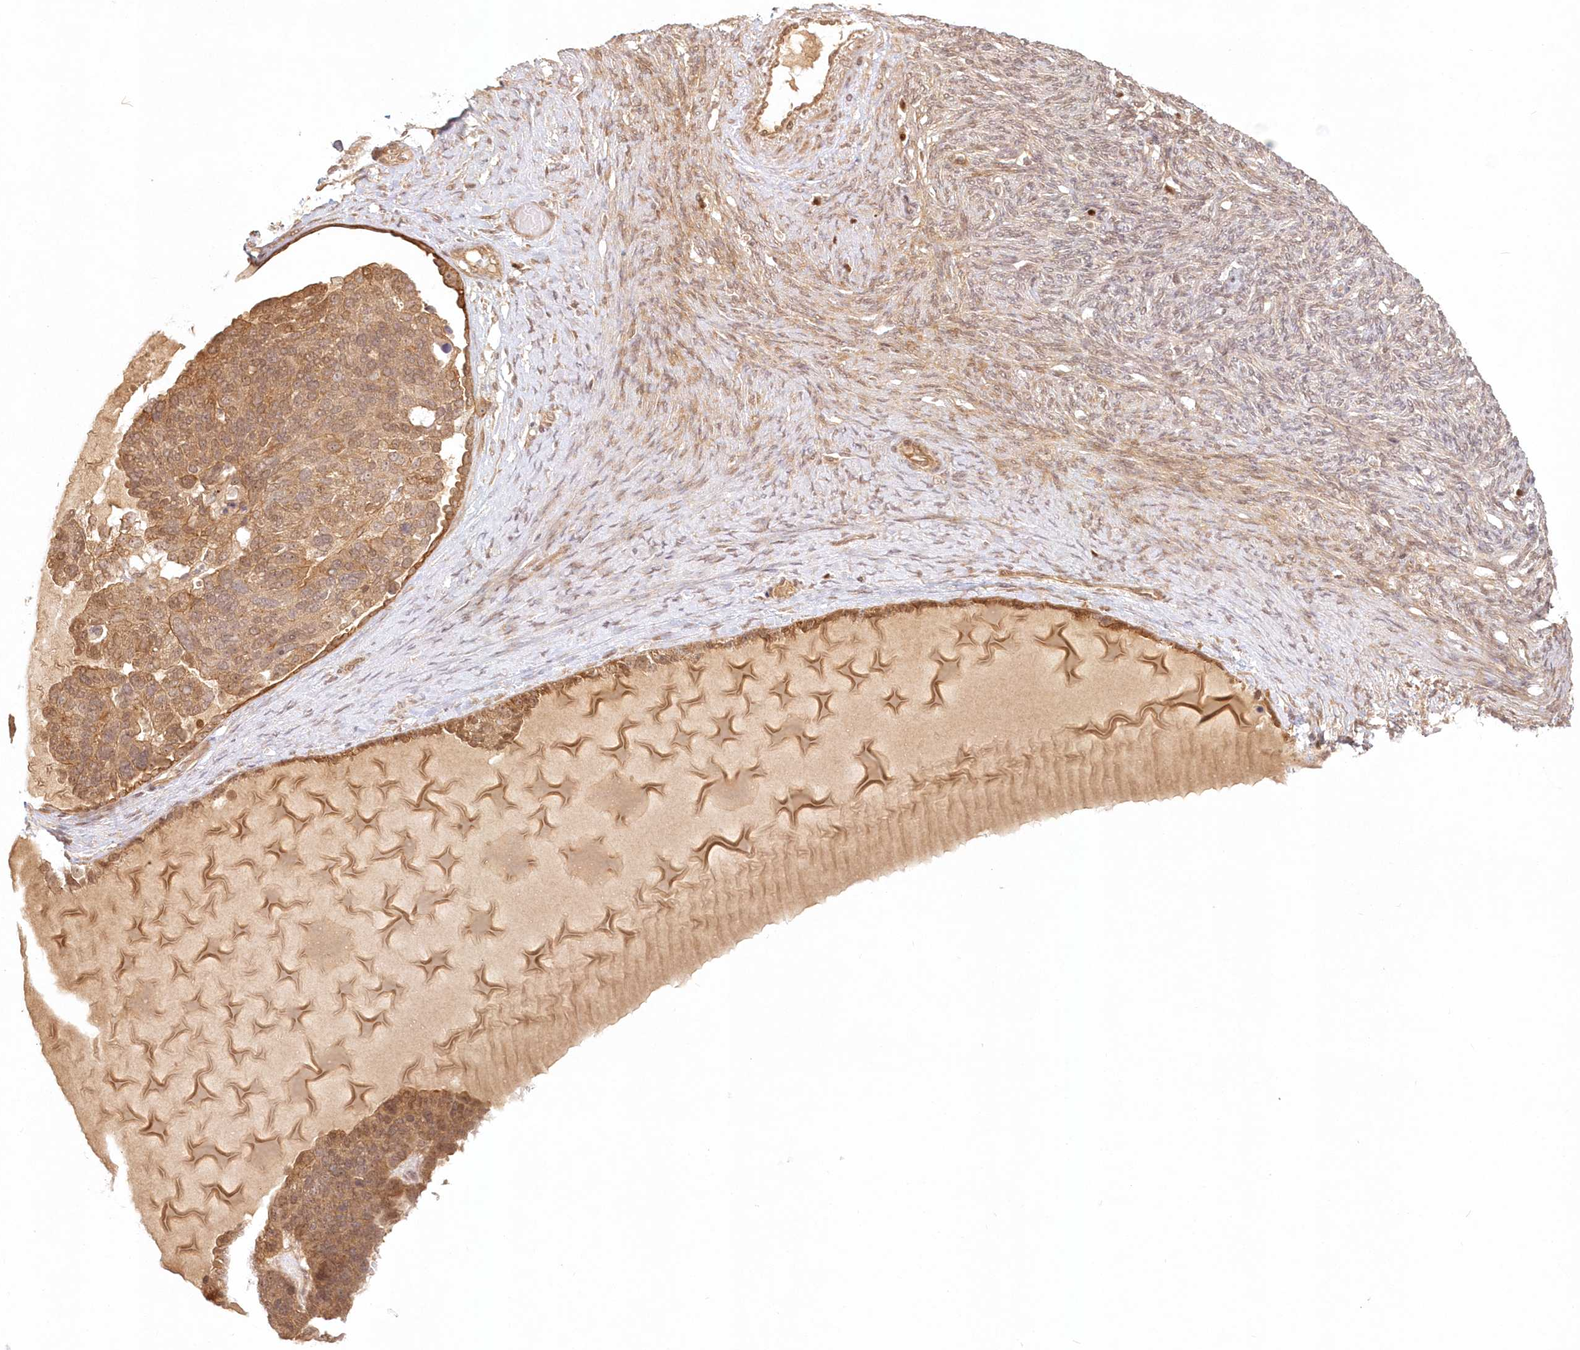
{"staining": {"intensity": "moderate", "quantity": ">75%", "location": "cytoplasmic/membranous"}, "tissue": "ovarian cancer", "cell_type": "Tumor cells", "image_type": "cancer", "snomed": [{"axis": "morphology", "description": "Cystadenocarcinoma, serous, NOS"}, {"axis": "topography", "description": "Ovary"}], "caption": "Immunohistochemistry photomicrograph of human ovarian cancer stained for a protein (brown), which demonstrates medium levels of moderate cytoplasmic/membranous positivity in about >75% of tumor cells.", "gene": "KIAA0232", "patient": {"sex": "female", "age": 44}}